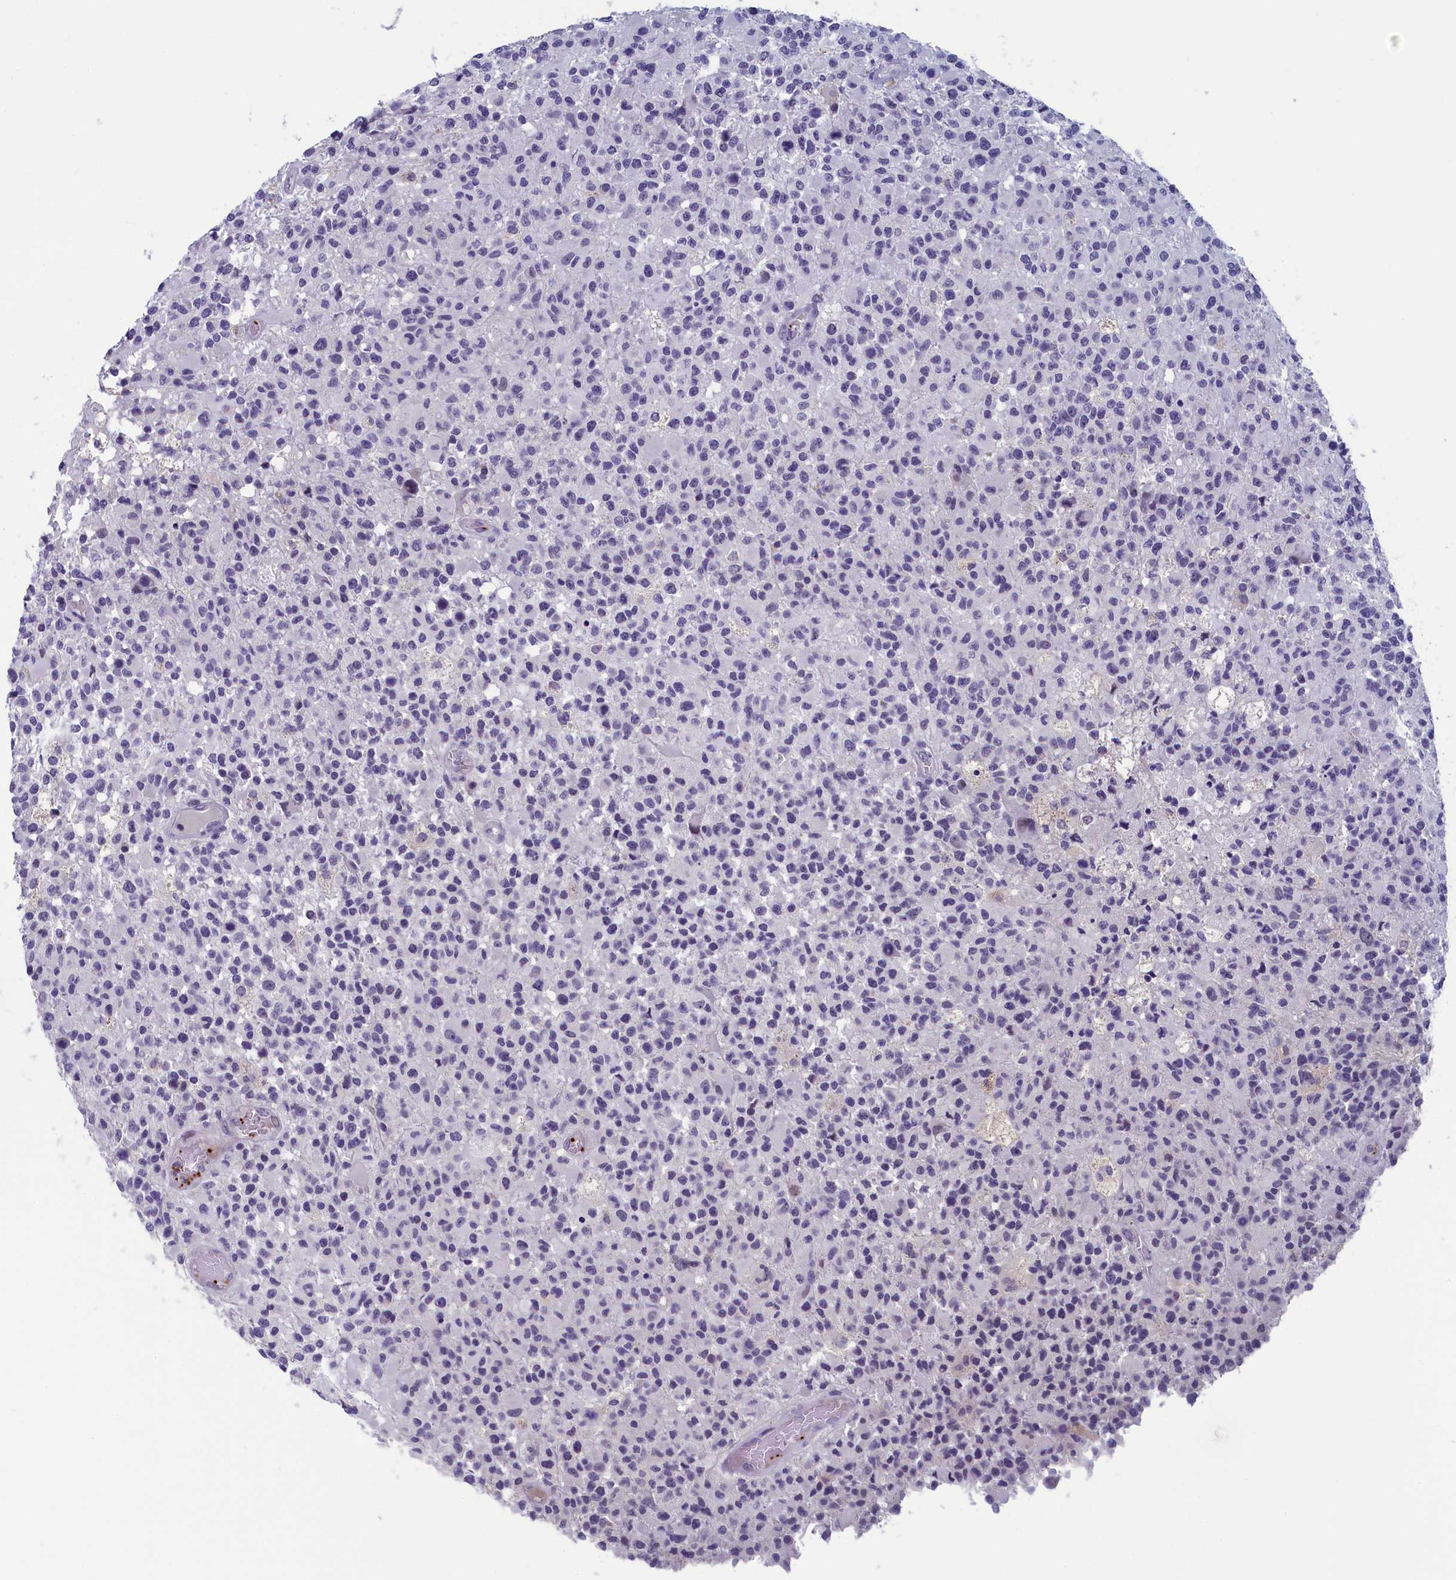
{"staining": {"intensity": "negative", "quantity": "none", "location": "none"}, "tissue": "glioma", "cell_type": "Tumor cells", "image_type": "cancer", "snomed": [{"axis": "morphology", "description": "Glioma, malignant, High grade"}, {"axis": "morphology", "description": "Glioblastoma, NOS"}, {"axis": "topography", "description": "Brain"}], "caption": "Tumor cells are negative for protein expression in human glioma.", "gene": "AIFM2", "patient": {"sex": "male", "age": 60}}